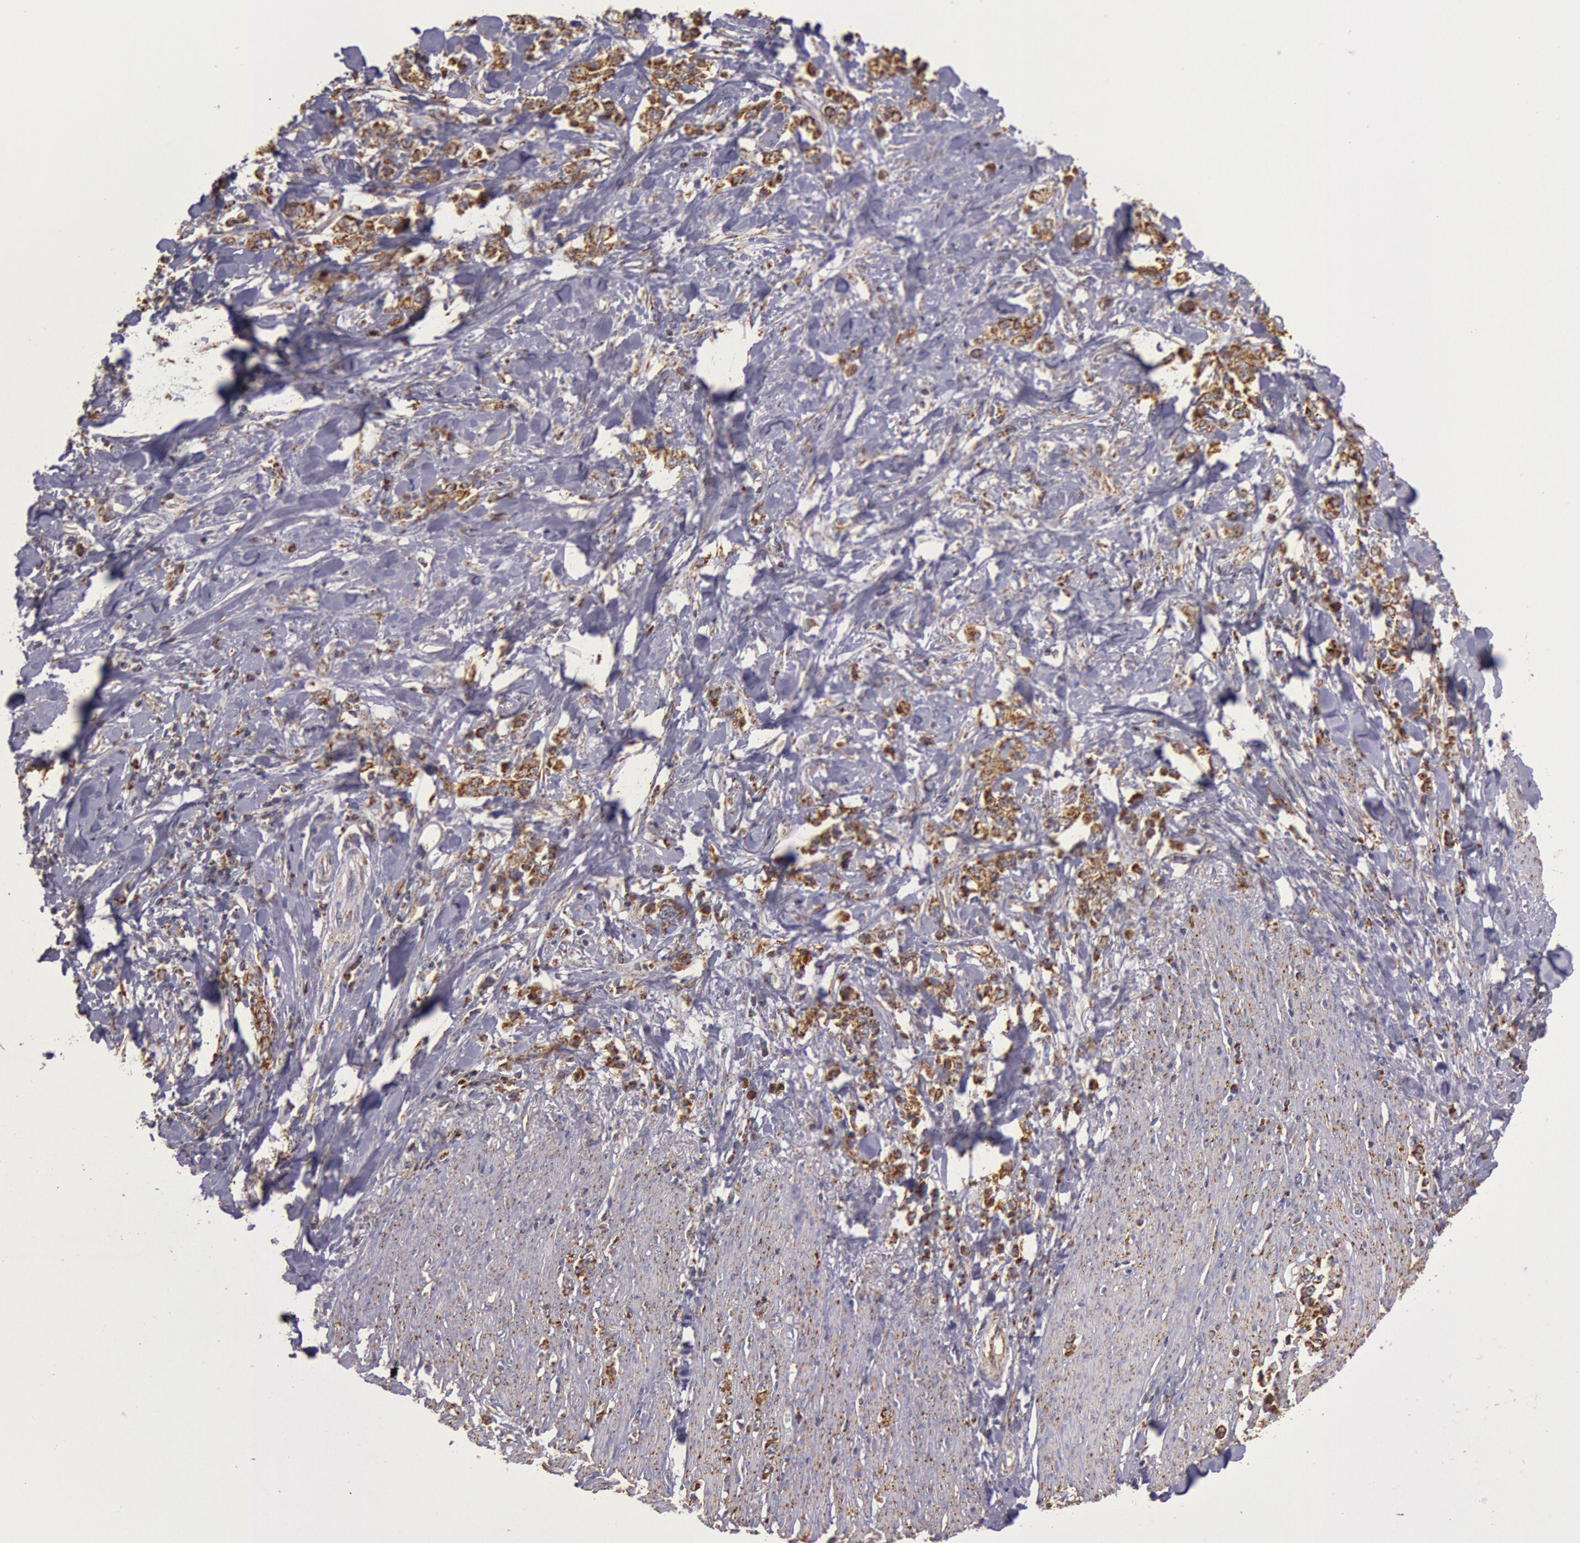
{"staining": {"intensity": "moderate", "quantity": ">75%", "location": "cytoplasmic/membranous"}, "tissue": "stomach cancer", "cell_type": "Tumor cells", "image_type": "cancer", "snomed": [{"axis": "morphology", "description": "Adenocarcinoma, NOS"}, {"axis": "topography", "description": "Stomach, lower"}], "caption": "Tumor cells reveal medium levels of moderate cytoplasmic/membranous staining in about >75% of cells in stomach cancer.", "gene": "CYC1", "patient": {"sex": "male", "age": 88}}